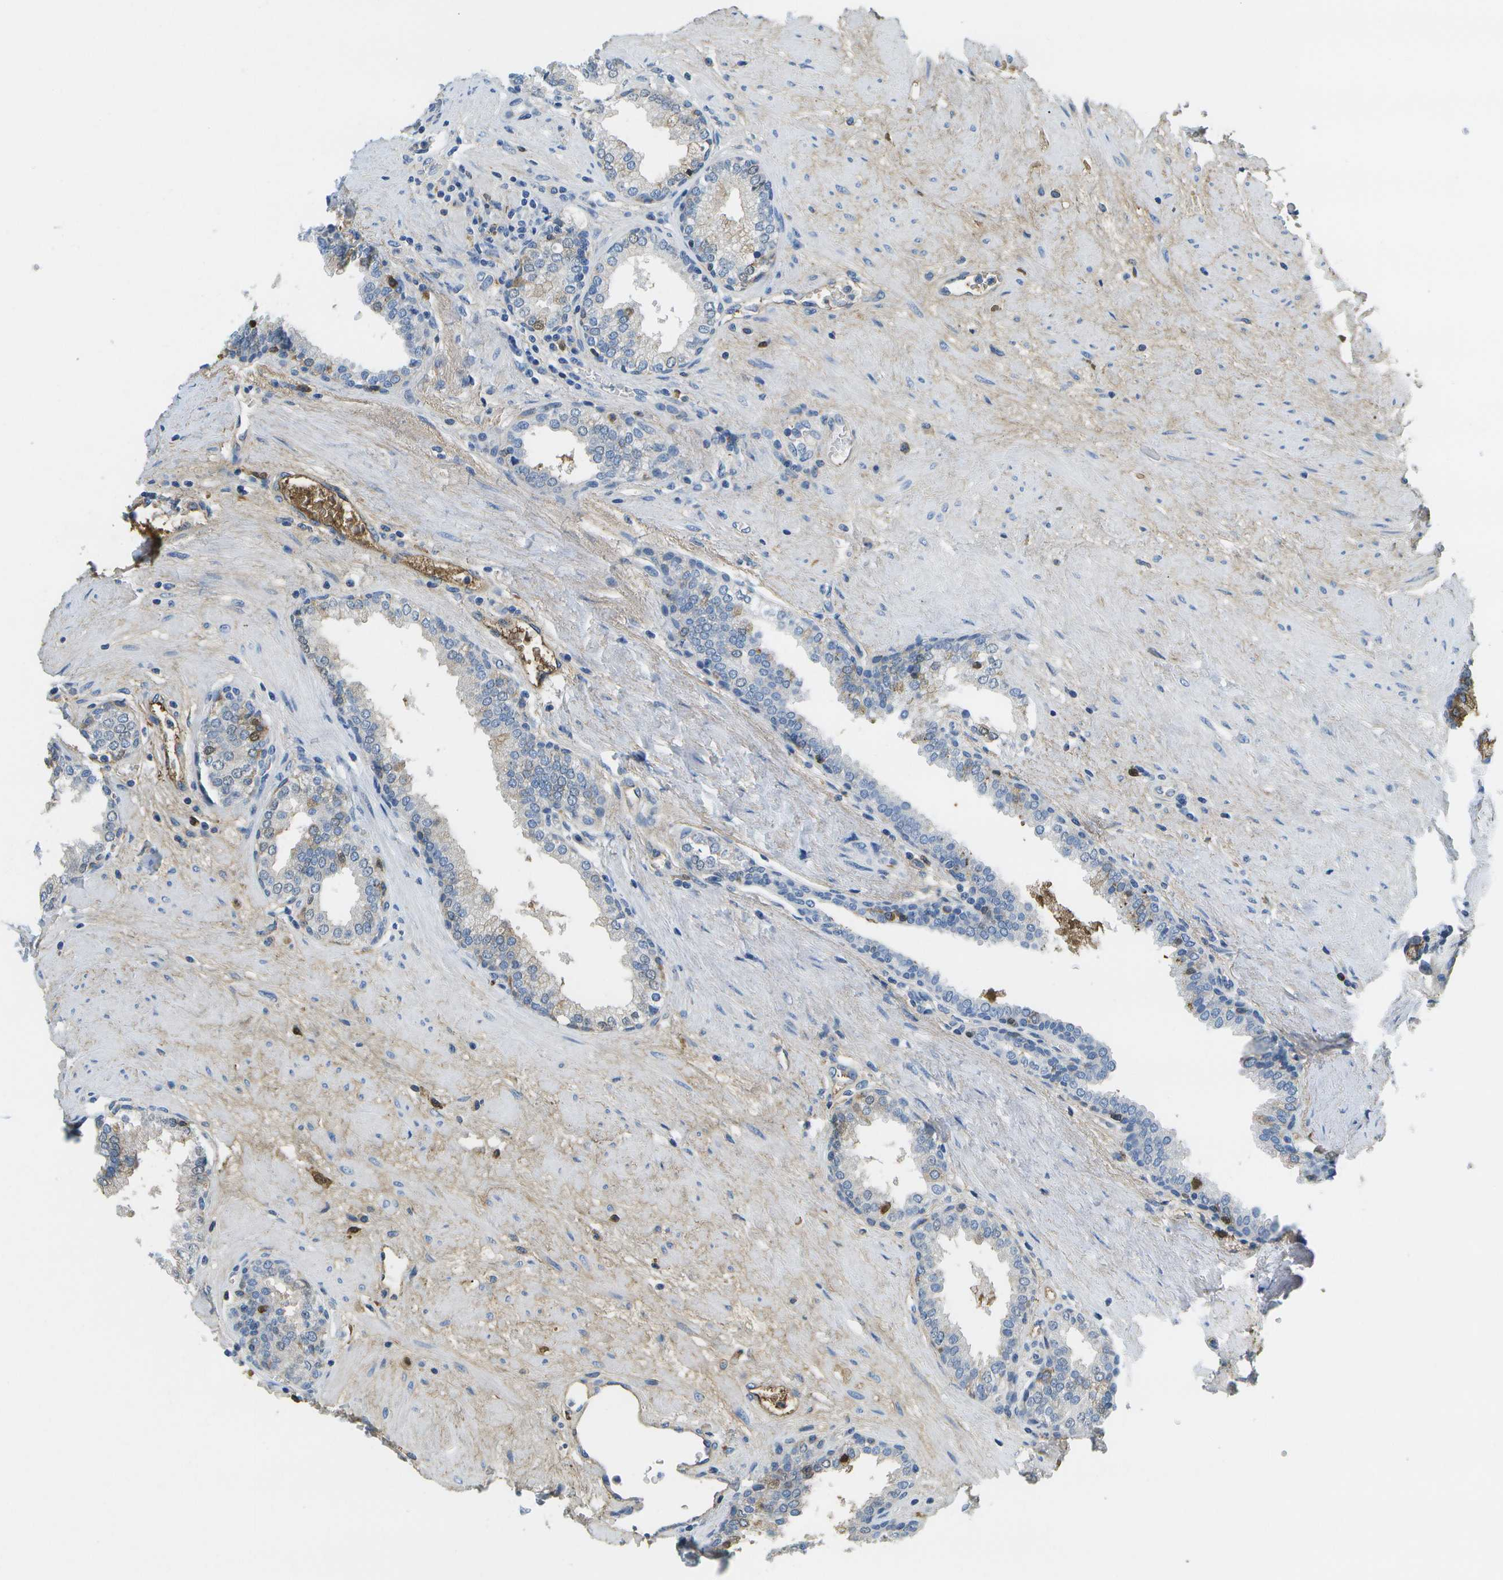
{"staining": {"intensity": "moderate", "quantity": "<25%", "location": "cytoplasmic/membranous,nuclear"}, "tissue": "prostate", "cell_type": "Glandular cells", "image_type": "normal", "snomed": [{"axis": "morphology", "description": "Normal tissue, NOS"}, {"axis": "topography", "description": "Prostate"}], "caption": "DAB (3,3'-diaminobenzidine) immunohistochemical staining of normal prostate reveals moderate cytoplasmic/membranous,nuclear protein positivity in about <25% of glandular cells. (IHC, brightfield microscopy, high magnification).", "gene": "SERPINA1", "patient": {"sex": "male", "age": 51}}